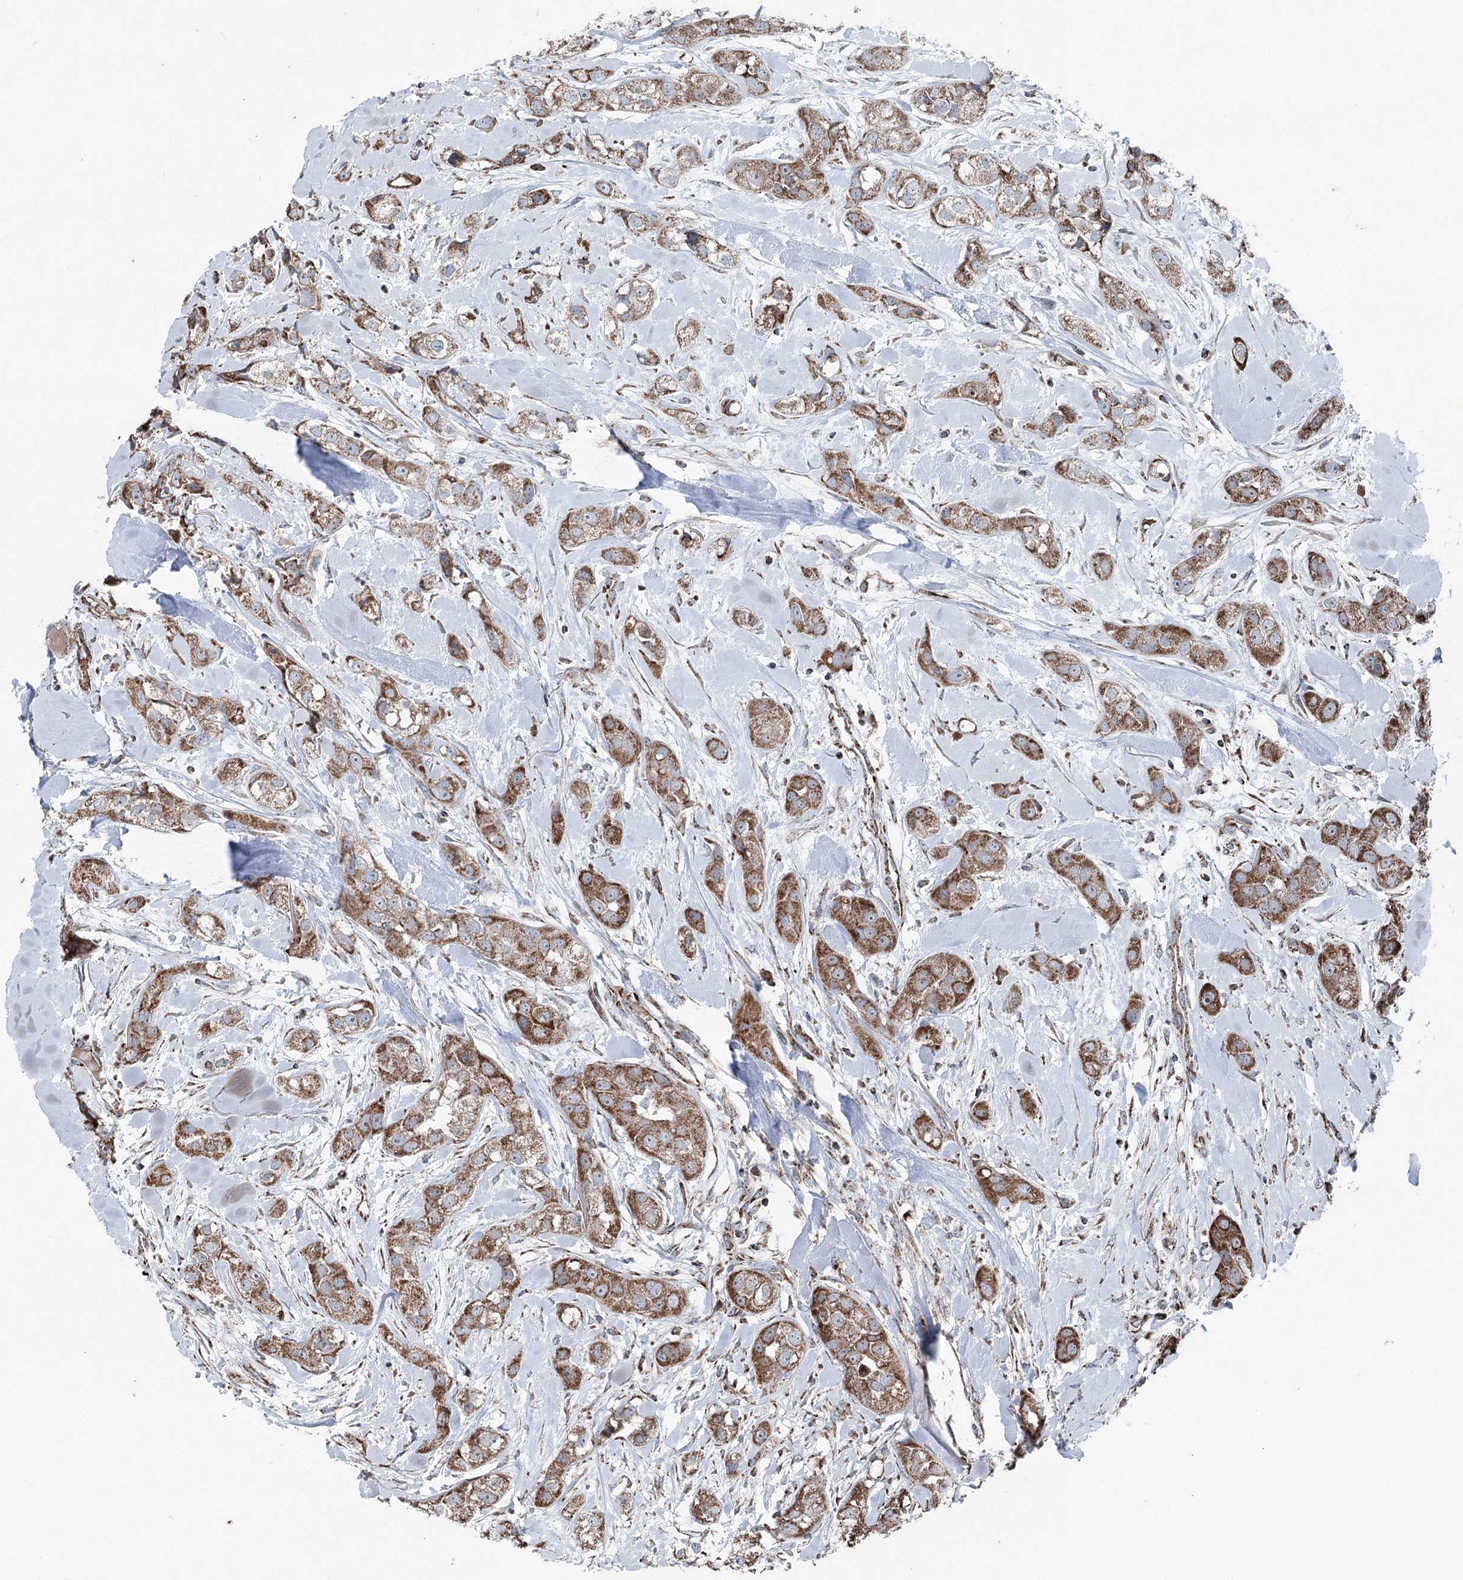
{"staining": {"intensity": "strong", "quantity": ">75%", "location": "cytoplasmic/membranous"}, "tissue": "head and neck cancer", "cell_type": "Tumor cells", "image_type": "cancer", "snomed": [{"axis": "morphology", "description": "Normal tissue, NOS"}, {"axis": "morphology", "description": "Squamous cell carcinoma, NOS"}, {"axis": "topography", "description": "Skeletal muscle"}, {"axis": "topography", "description": "Head-Neck"}], "caption": "Immunohistochemical staining of head and neck squamous cell carcinoma shows high levels of strong cytoplasmic/membranous protein expression in about >75% of tumor cells.", "gene": "UCN3", "patient": {"sex": "male", "age": 51}}